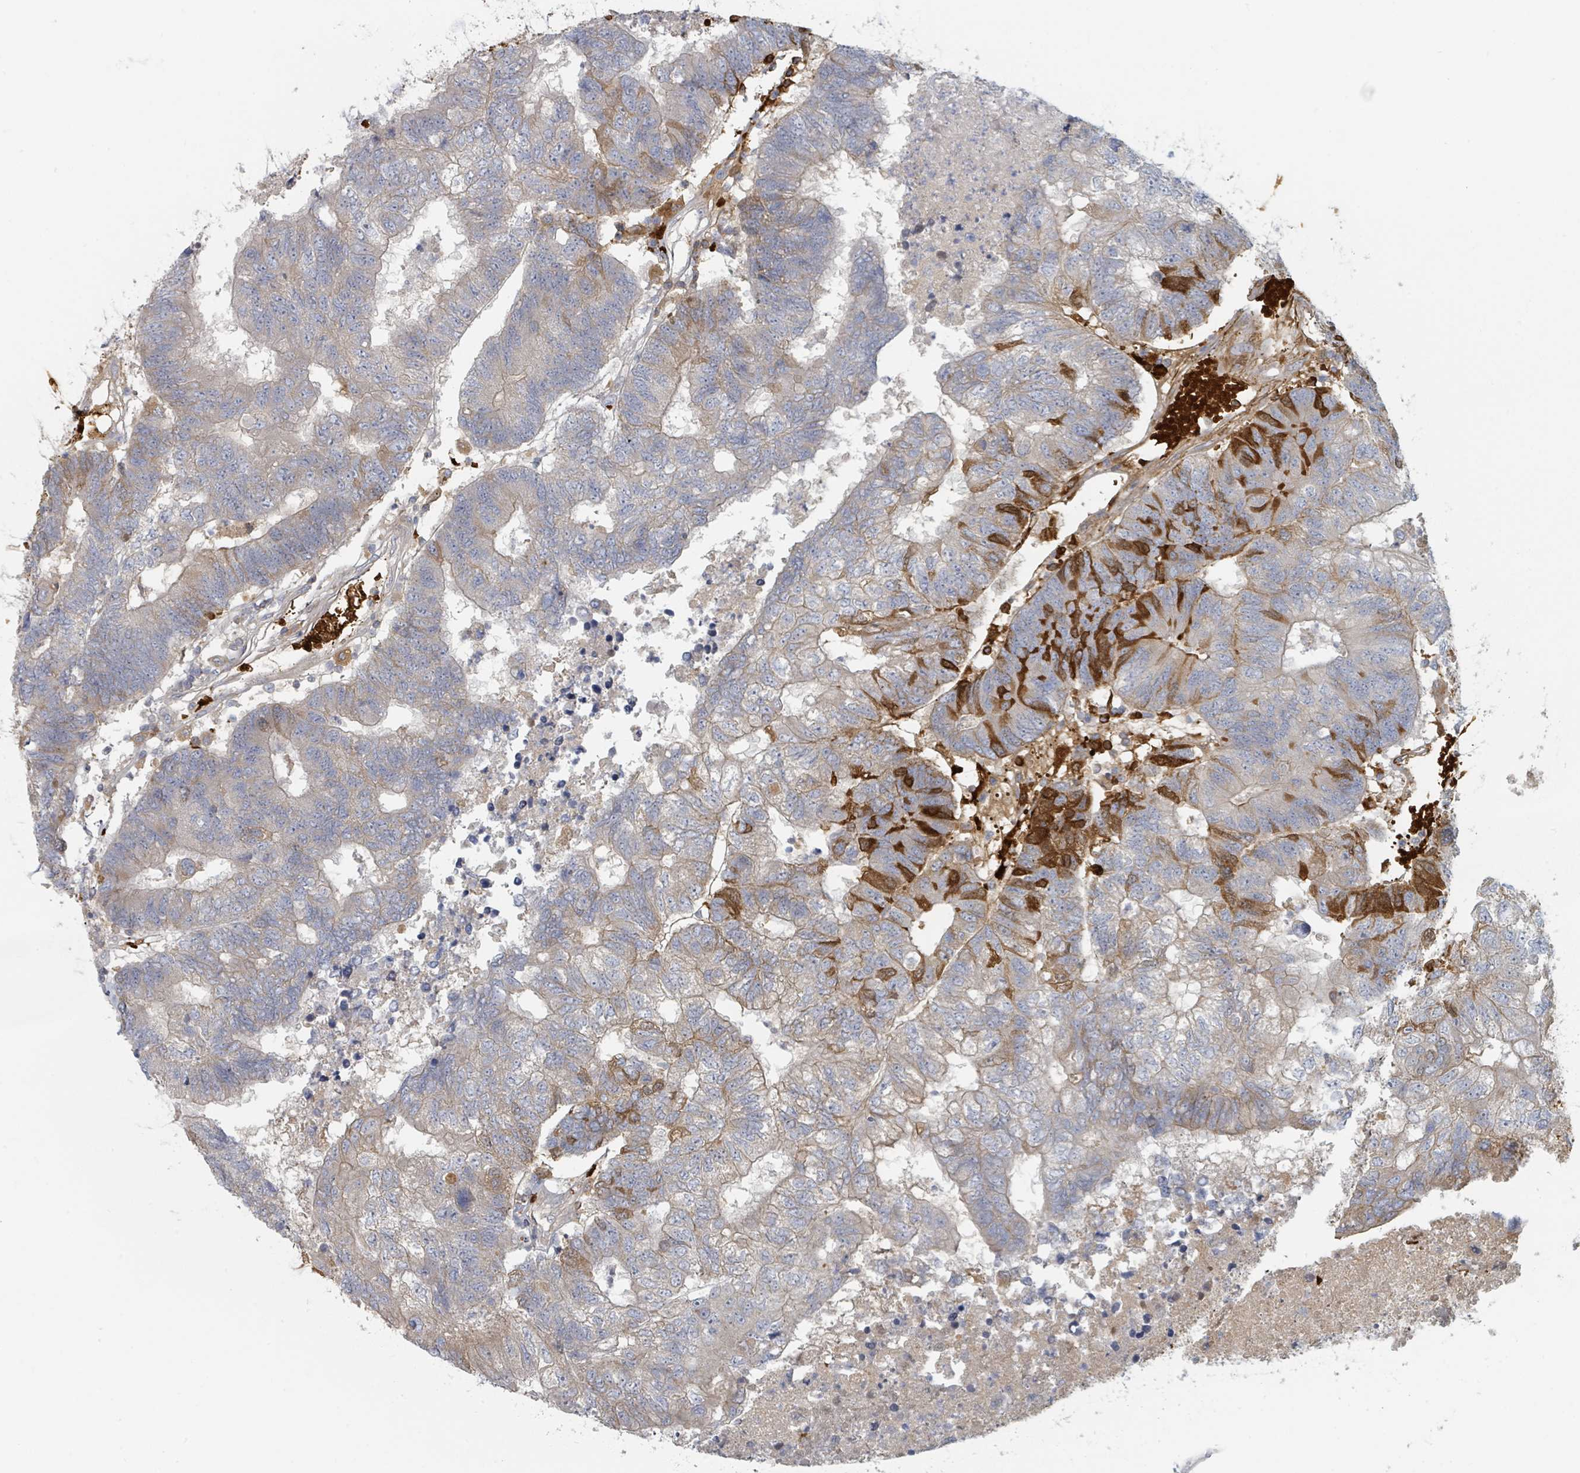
{"staining": {"intensity": "strong", "quantity": "<25%", "location": "cytoplasmic/membranous"}, "tissue": "colorectal cancer", "cell_type": "Tumor cells", "image_type": "cancer", "snomed": [{"axis": "morphology", "description": "Adenocarcinoma, NOS"}, {"axis": "topography", "description": "Colon"}], "caption": "A histopathology image showing strong cytoplasmic/membranous expression in approximately <25% of tumor cells in colorectal cancer (adenocarcinoma), as visualized by brown immunohistochemical staining.", "gene": "TRPC4AP", "patient": {"sex": "female", "age": 48}}